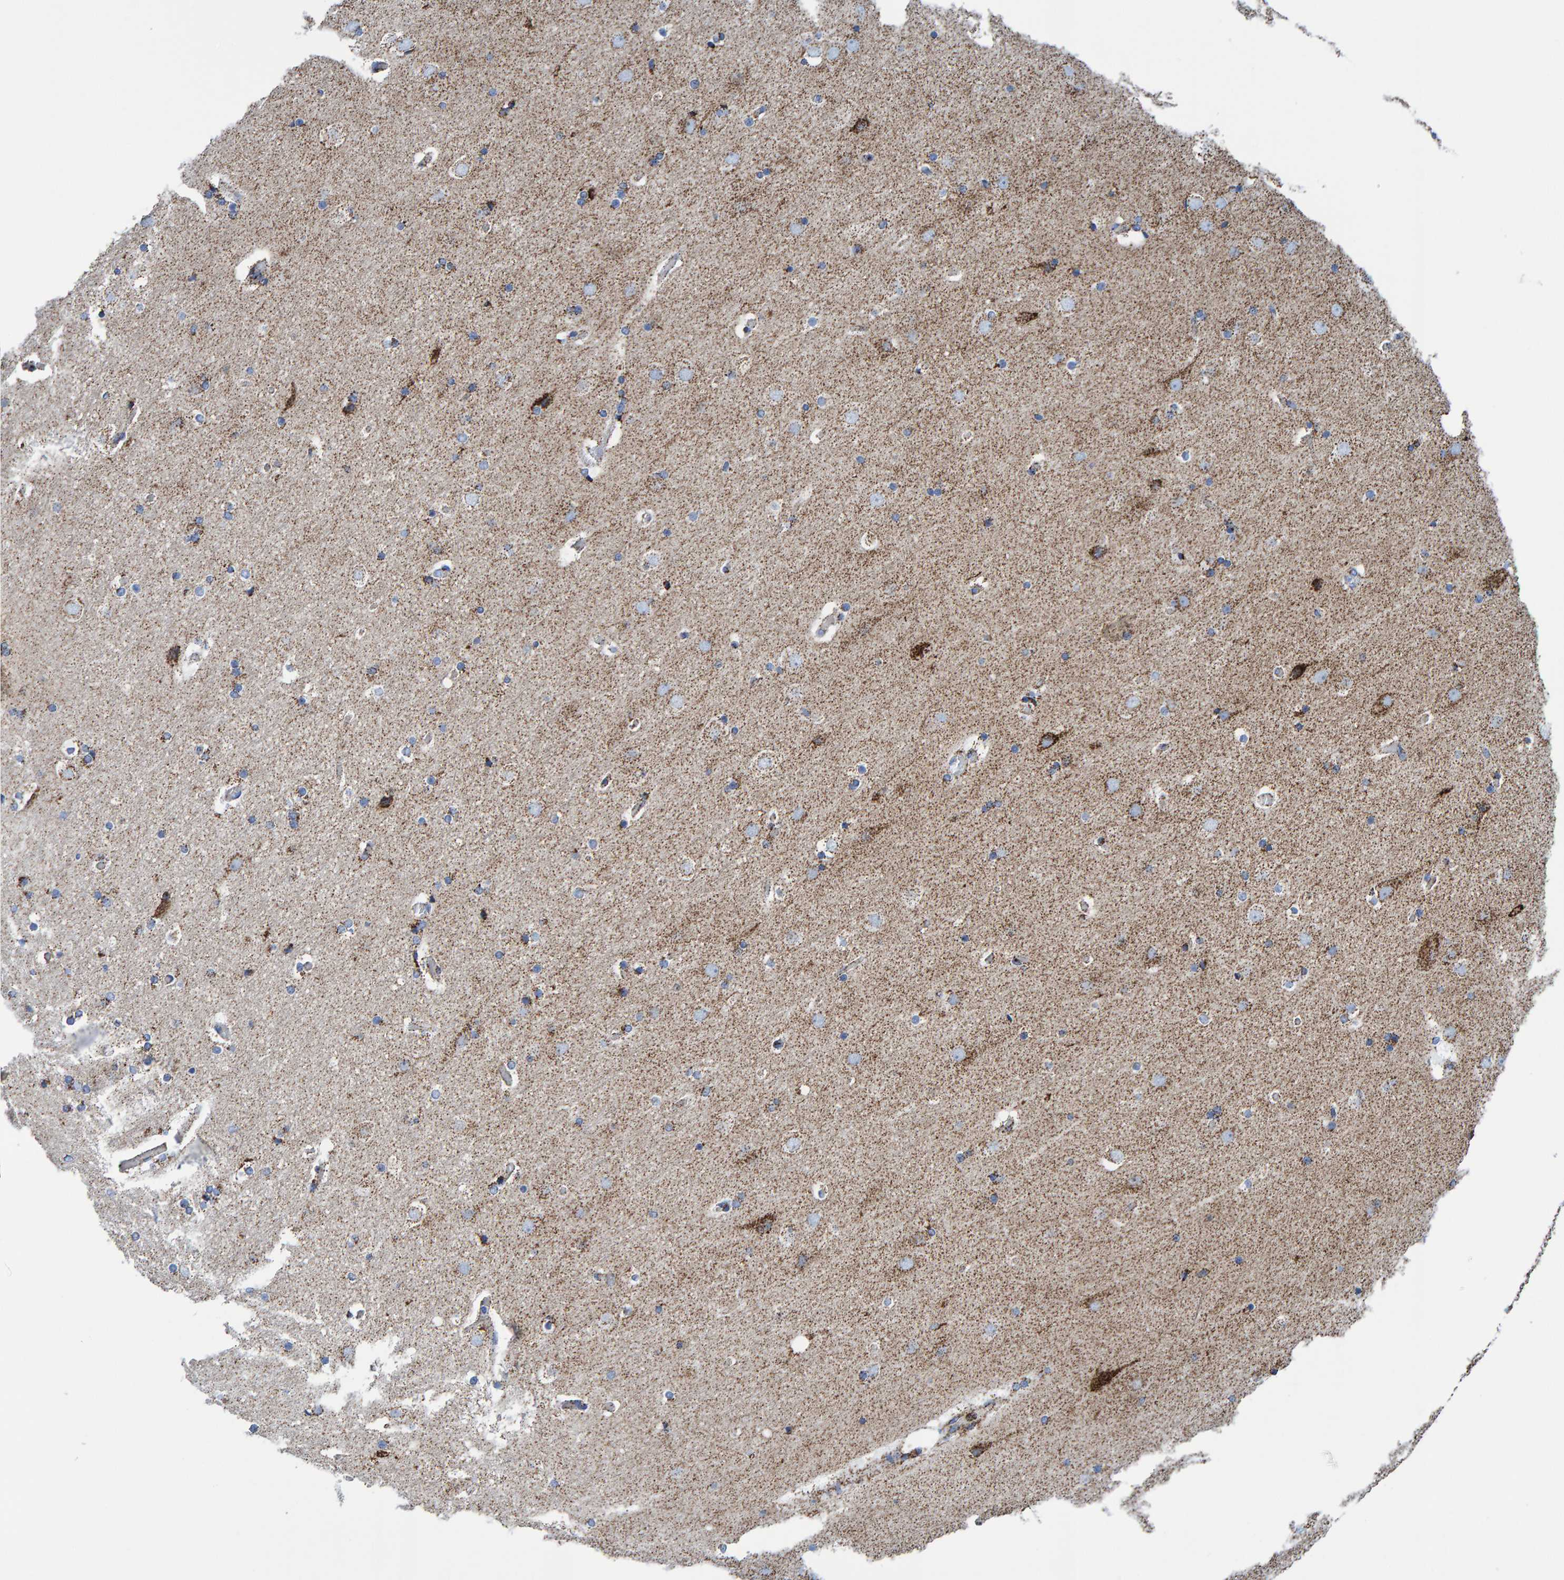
{"staining": {"intensity": "moderate", "quantity": ">75%", "location": "cytoplasmic/membranous"}, "tissue": "cerebral cortex", "cell_type": "Endothelial cells", "image_type": "normal", "snomed": [{"axis": "morphology", "description": "Normal tissue, NOS"}, {"axis": "topography", "description": "Cerebral cortex"}], "caption": "IHC of unremarkable human cerebral cortex displays medium levels of moderate cytoplasmic/membranous positivity in approximately >75% of endothelial cells.", "gene": "ENSG00000262660", "patient": {"sex": "male", "age": 57}}